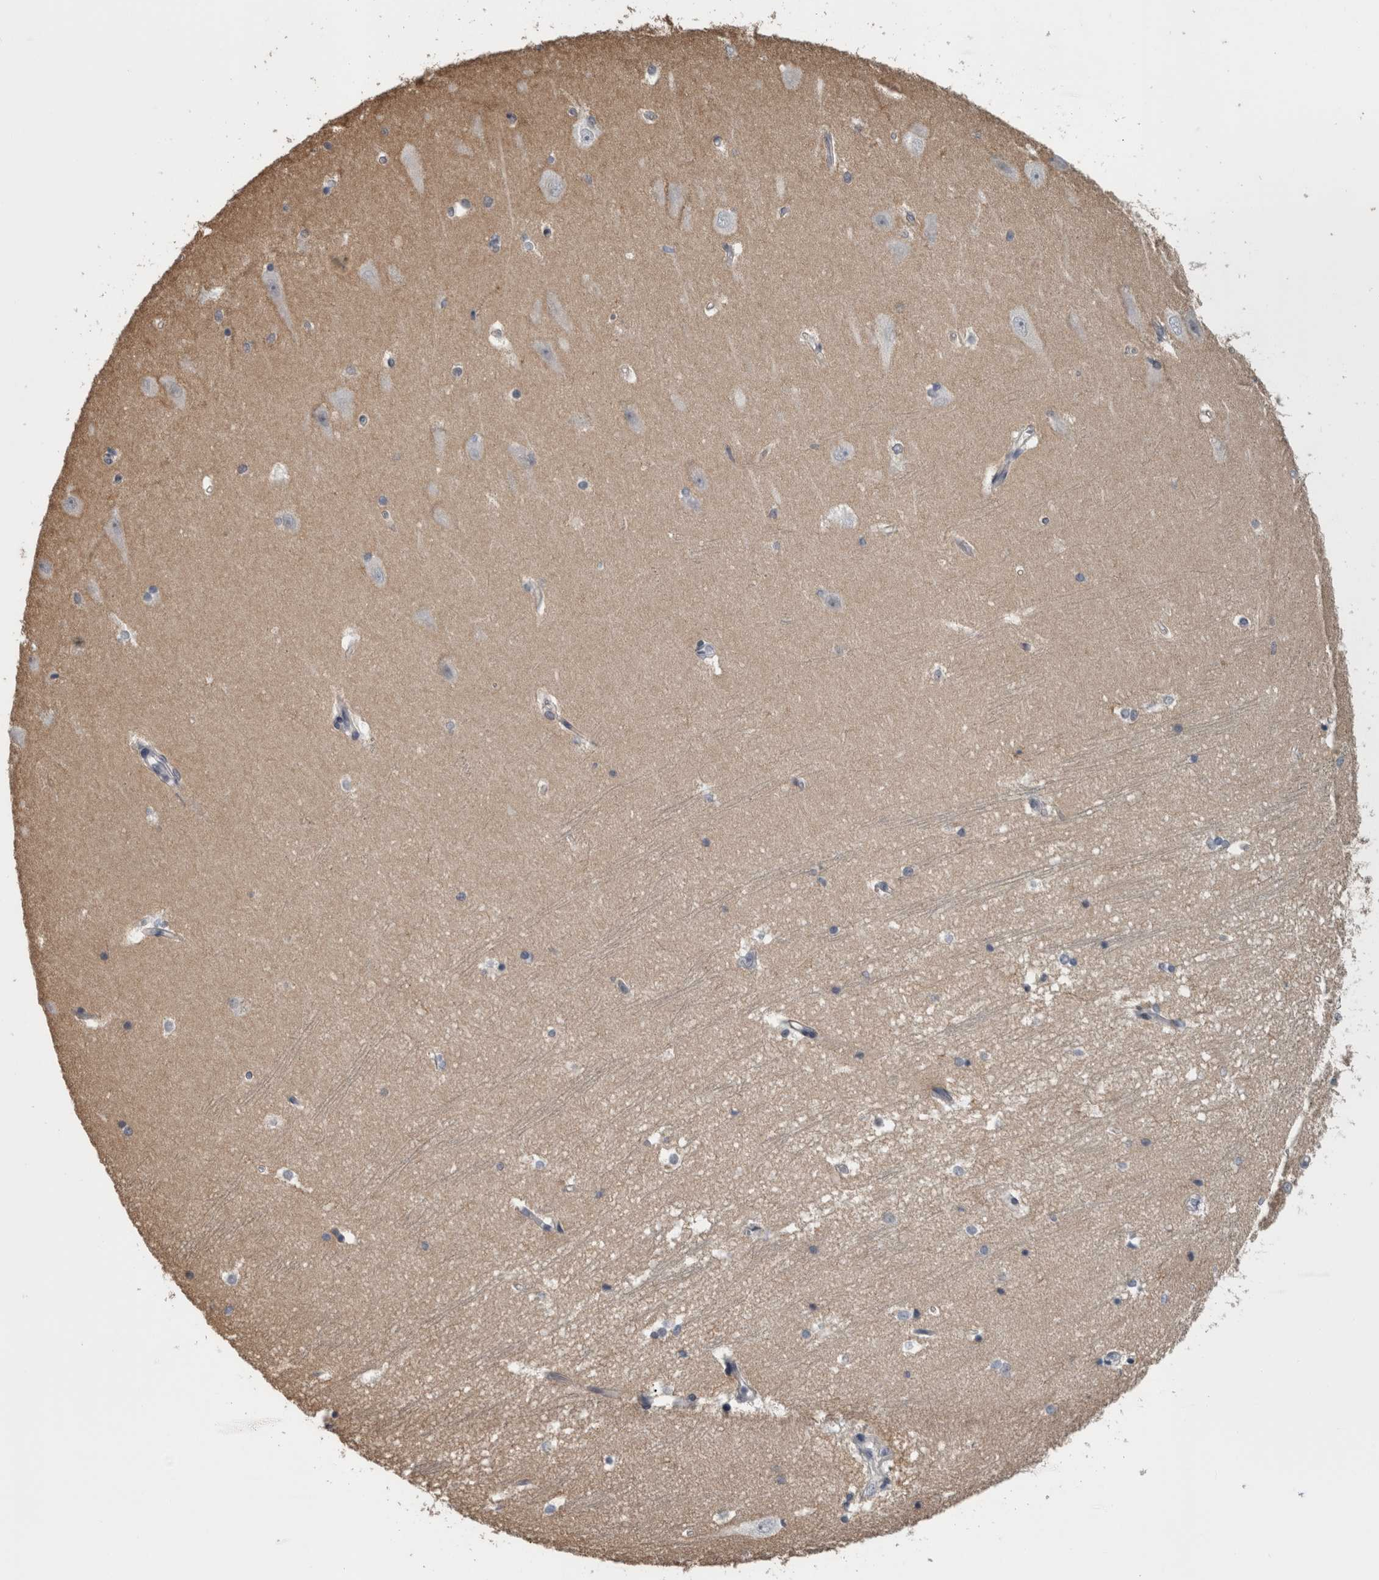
{"staining": {"intensity": "moderate", "quantity": "<25%", "location": "nuclear"}, "tissue": "hippocampus", "cell_type": "Glial cells", "image_type": "normal", "snomed": [{"axis": "morphology", "description": "Normal tissue, NOS"}, {"axis": "topography", "description": "Hippocampus"}], "caption": "Glial cells display low levels of moderate nuclear positivity in approximately <25% of cells in benign hippocampus. (DAB IHC, brown staining for protein, blue staining for nuclei).", "gene": "ACSF2", "patient": {"sex": "male", "age": 45}}